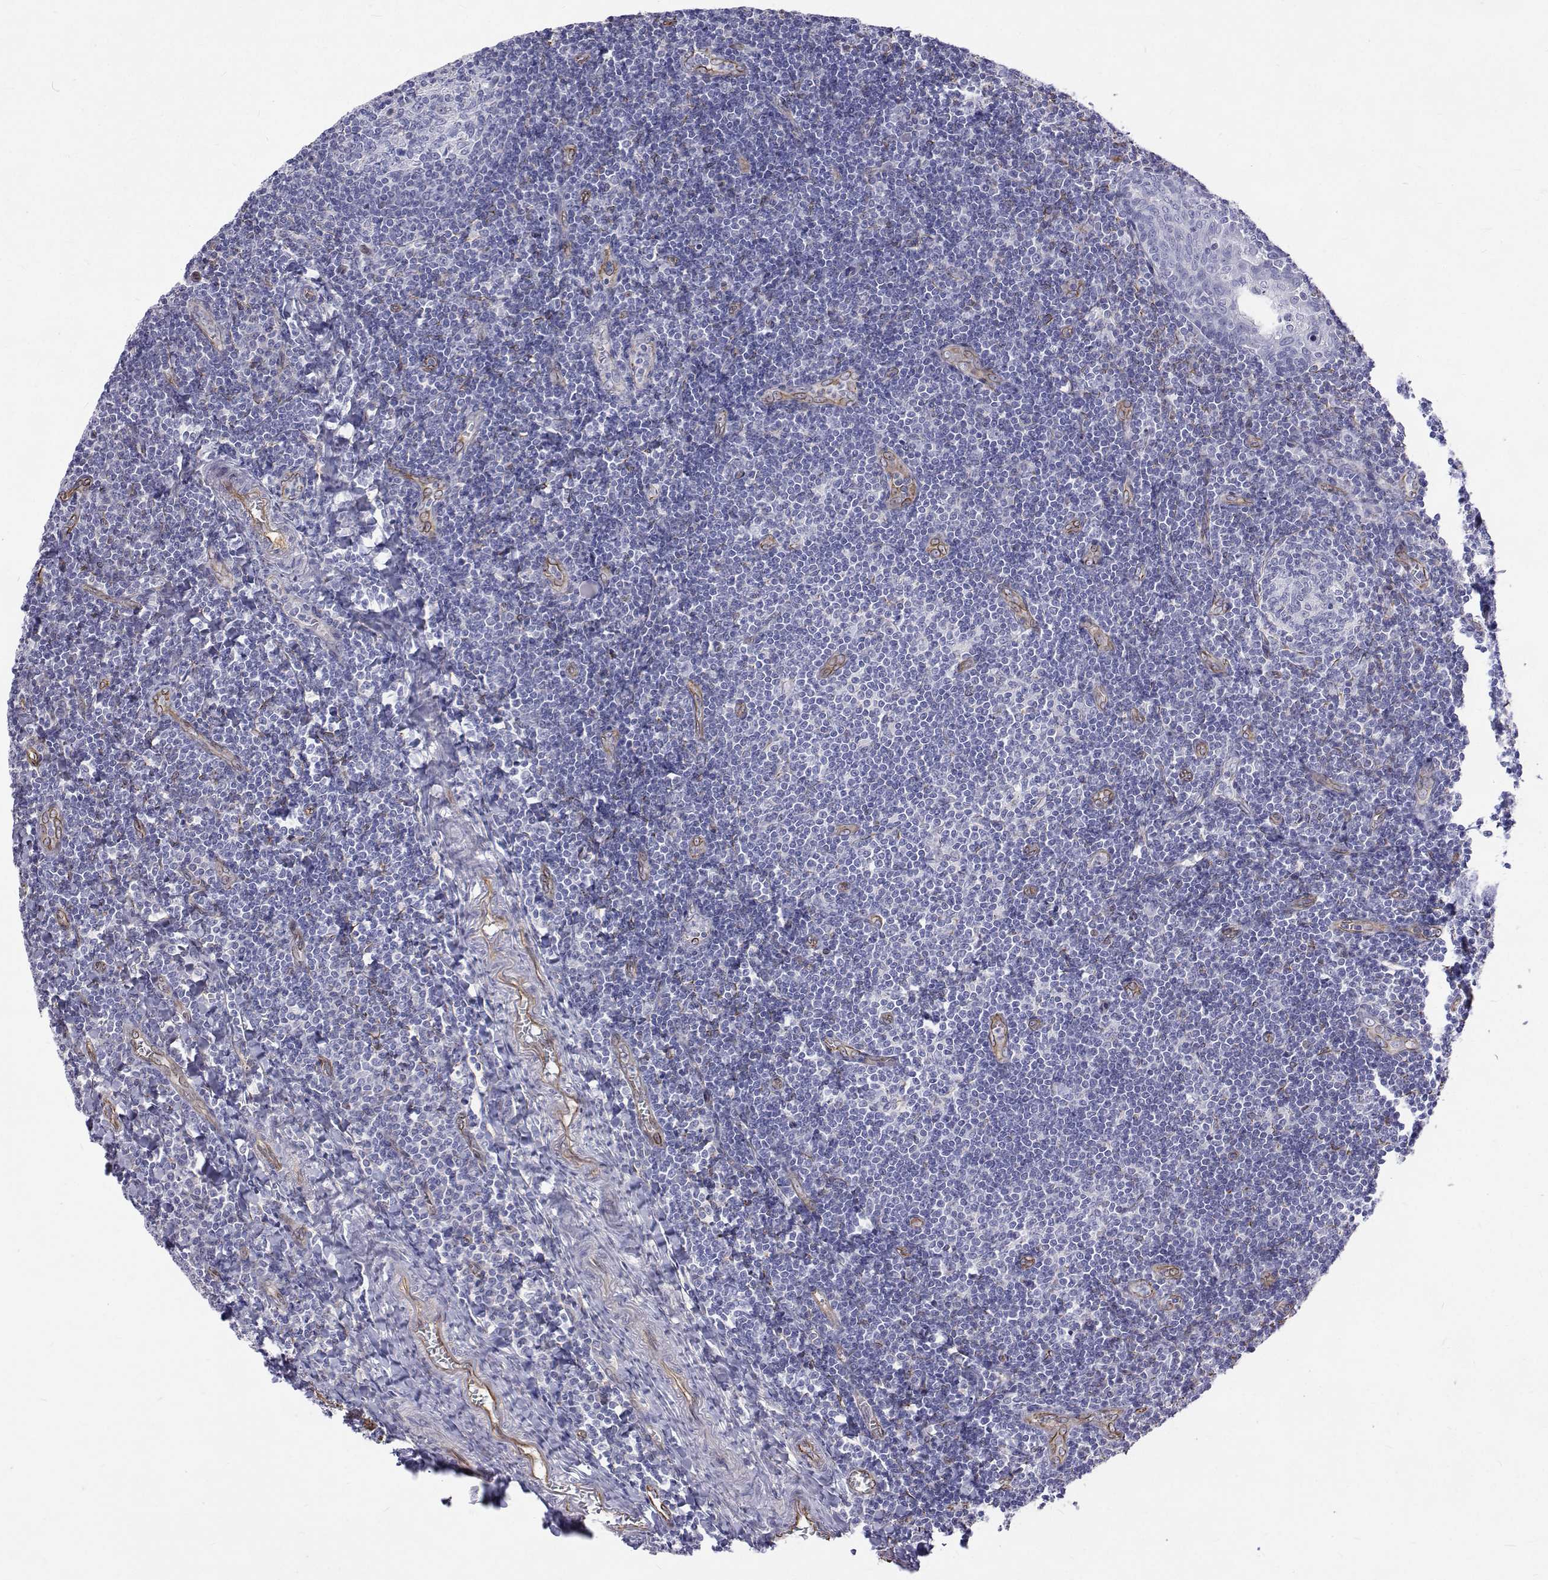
{"staining": {"intensity": "negative", "quantity": "none", "location": "none"}, "tissue": "tonsil", "cell_type": "Germinal center cells", "image_type": "normal", "snomed": [{"axis": "morphology", "description": "Normal tissue, NOS"}, {"axis": "morphology", "description": "Inflammation, NOS"}, {"axis": "topography", "description": "Tonsil"}], "caption": "DAB (3,3'-diaminobenzidine) immunohistochemical staining of normal tonsil shows no significant positivity in germinal center cells.", "gene": "OPRPN", "patient": {"sex": "female", "age": 31}}